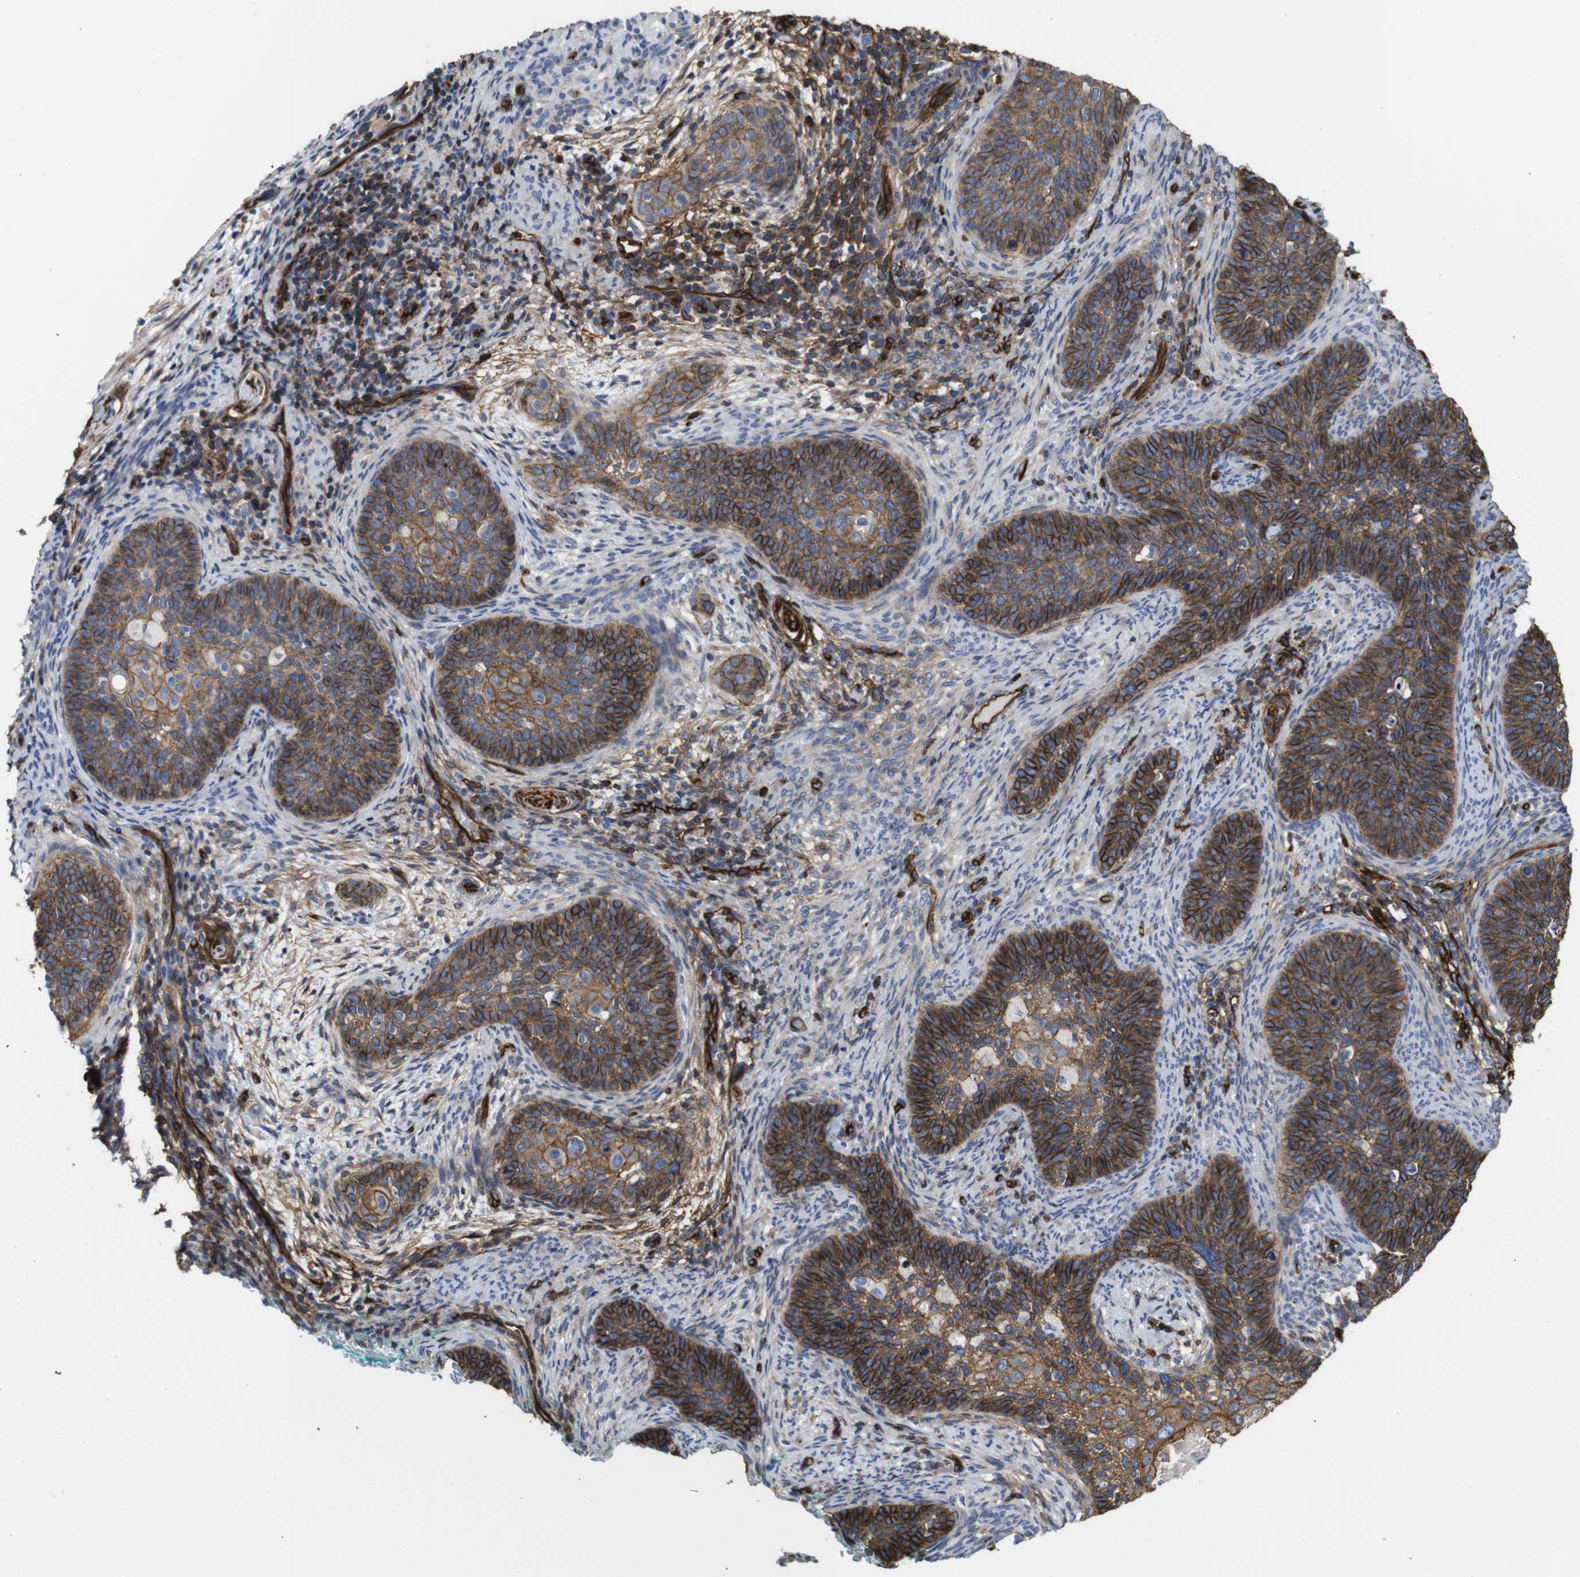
{"staining": {"intensity": "moderate", "quantity": ">75%", "location": "cytoplasmic/membranous"}, "tissue": "cervical cancer", "cell_type": "Tumor cells", "image_type": "cancer", "snomed": [{"axis": "morphology", "description": "Squamous cell carcinoma, NOS"}, {"axis": "topography", "description": "Cervix"}], "caption": "Immunohistochemical staining of human cervical cancer exhibits medium levels of moderate cytoplasmic/membranous expression in approximately >75% of tumor cells.", "gene": "SPTBN1", "patient": {"sex": "female", "age": 33}}